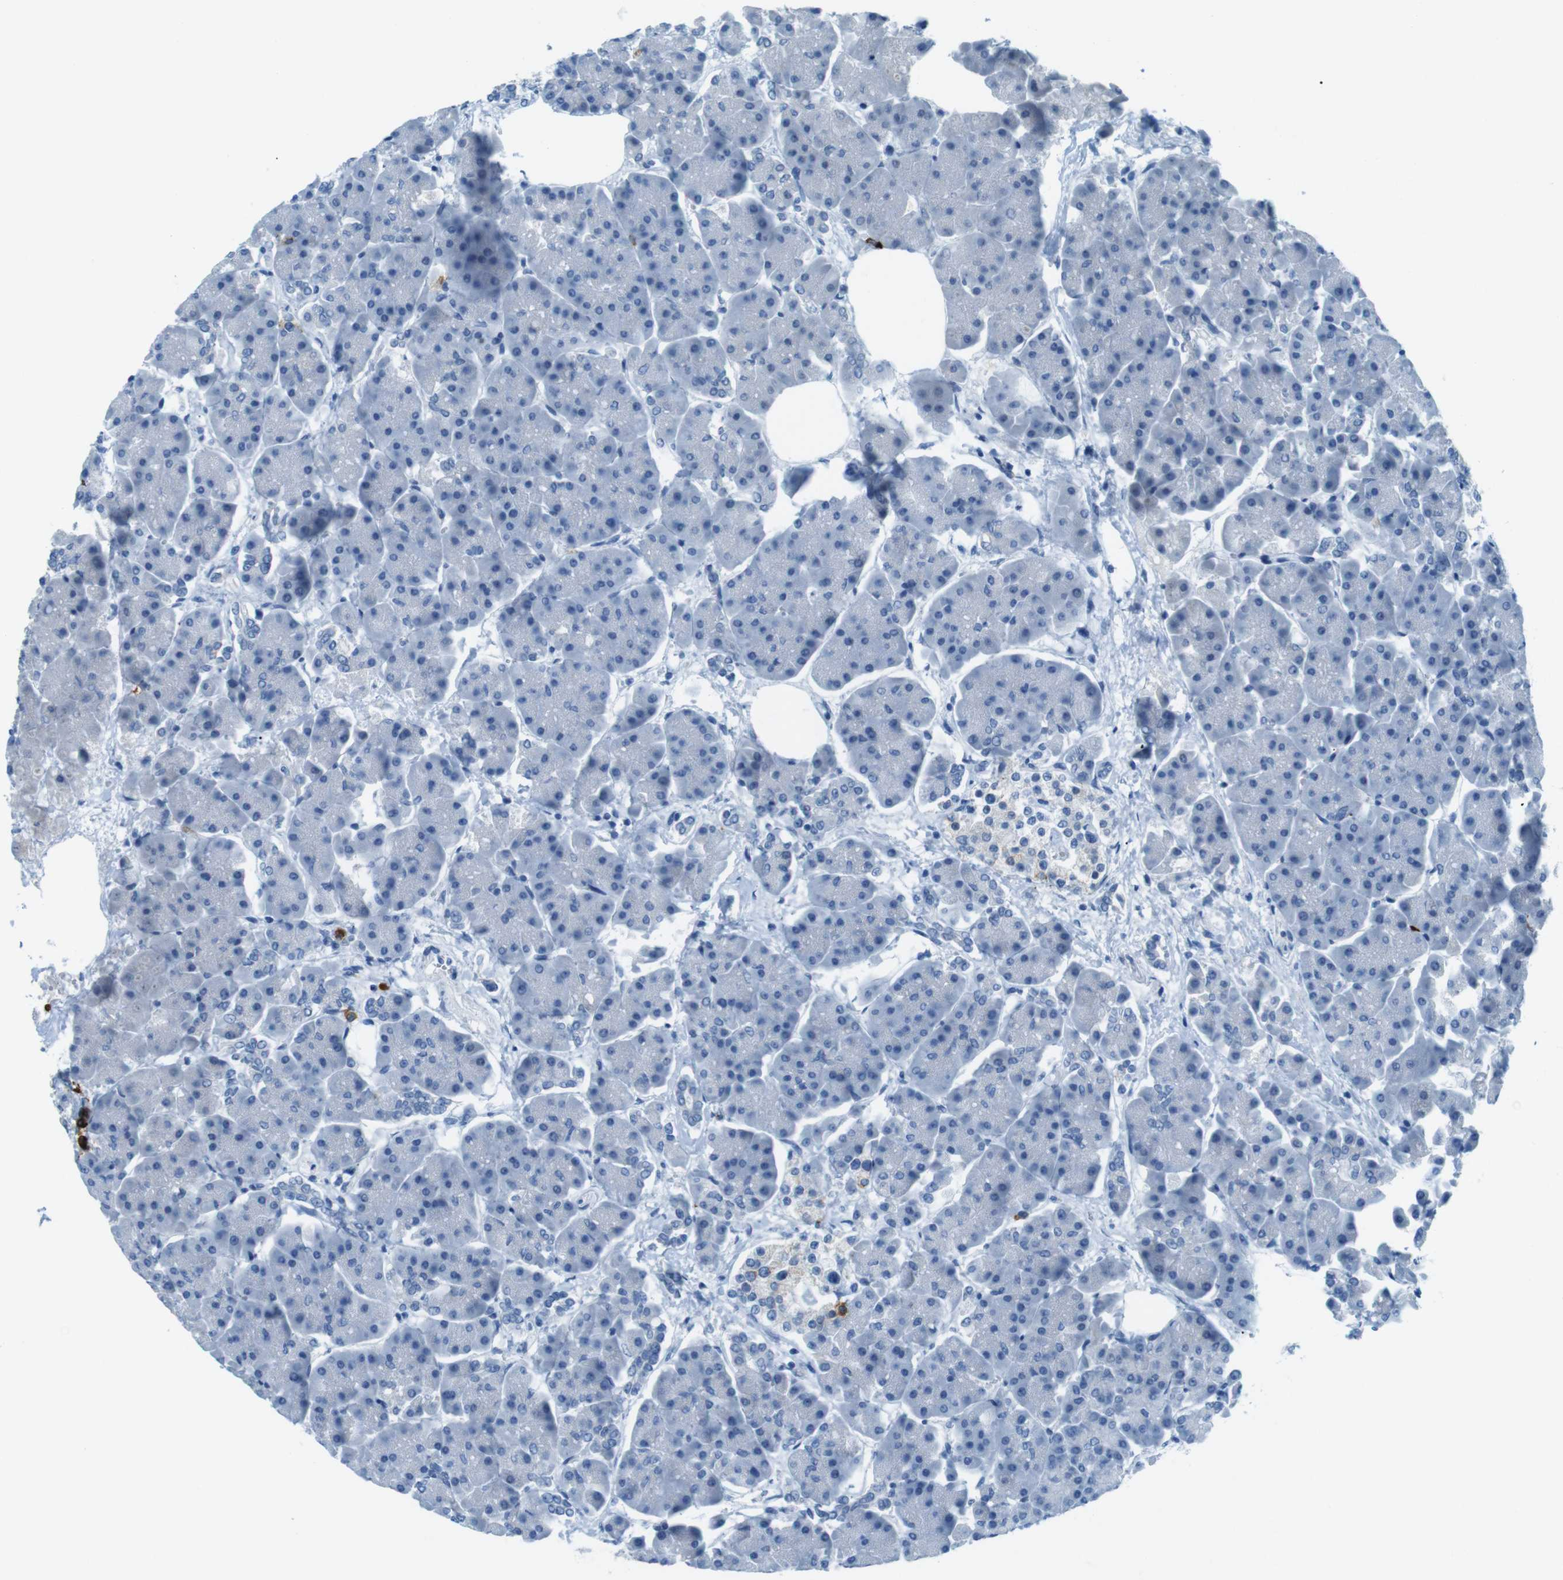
{"staining": {"intensity": "negative", "quantity": "none", "location": "none"}, "tissue": "pancreas", "cell_type": "Exocrine glandular cells", "image_type": "normal", "snomed": [{"axis": "morphology", "description": "Normal tissue, NOS"}, {"axis": "topography", "description": "Pancreas"}], "caption": "Pancreas stained for a protein using immunohistochemistry (IHC) displays no expression exocrine glandular cells.", "gene": "MCEMP1", "patient": {"sex": "female", "age": 70}}